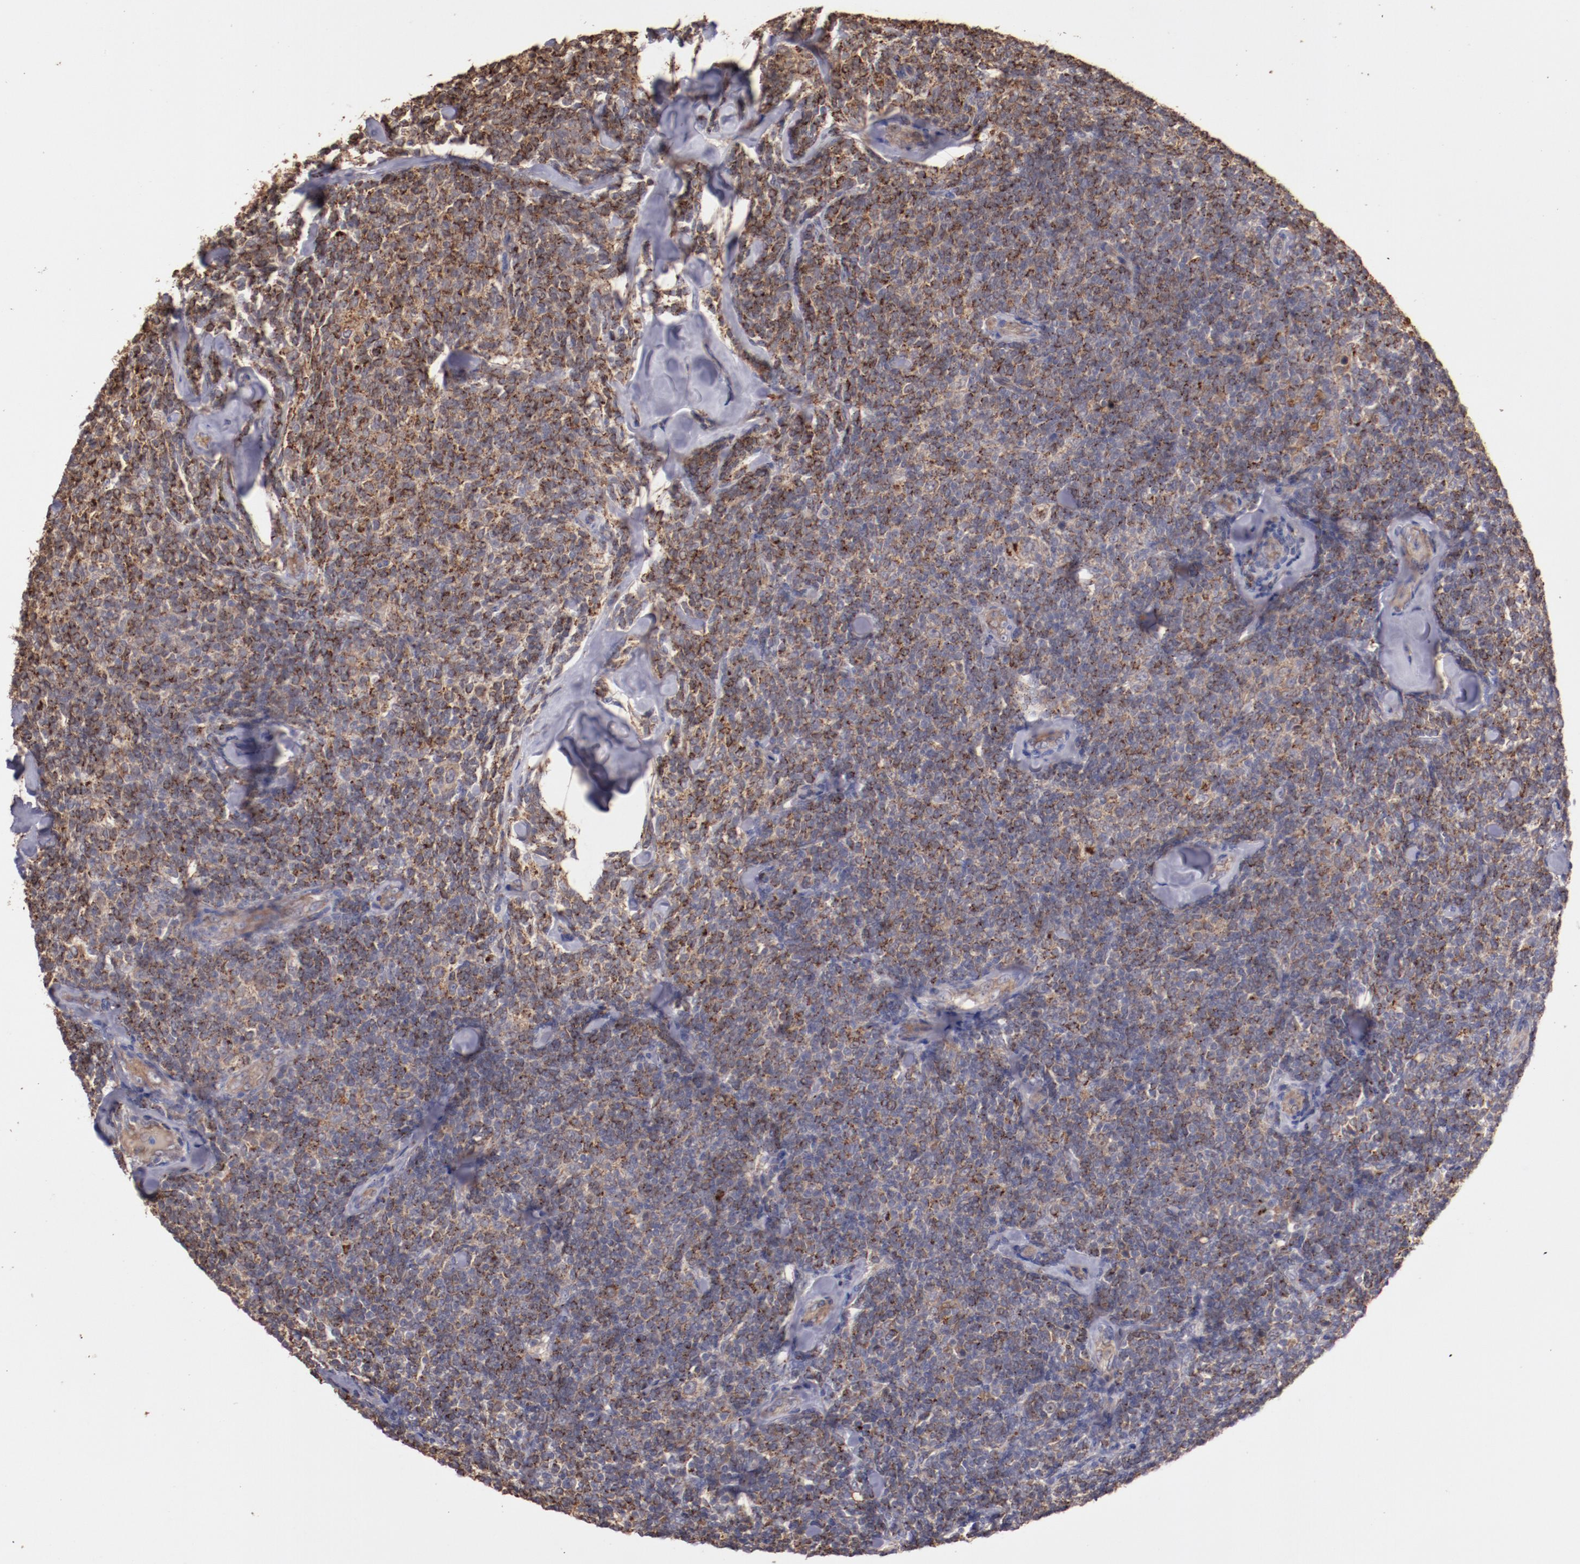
{"staining": {"intensity": "moderate", "quantity": "25%-75%", "location": "cytoplasmic/membranous"}, "tissue": "lymphoma", "cell_type": "Tumor cells", "image_type": "cancer", "snomed": [{"axis": "morphology", "description": "Malignant lymphoma, non-Hodgkin's type, Low grade"}, {"axis": "topography", "description": "Lymph node"}], "caption": "Protein expression analysis of malignant lymphoma, non-Hodgkin's type (low-grade) exhibits moderate cytoplasmic/membranous positivity in approximately 25%-75% of tumor cells.", "gene": "SRRD", "patient": {"sex": "female", "age": 56}}